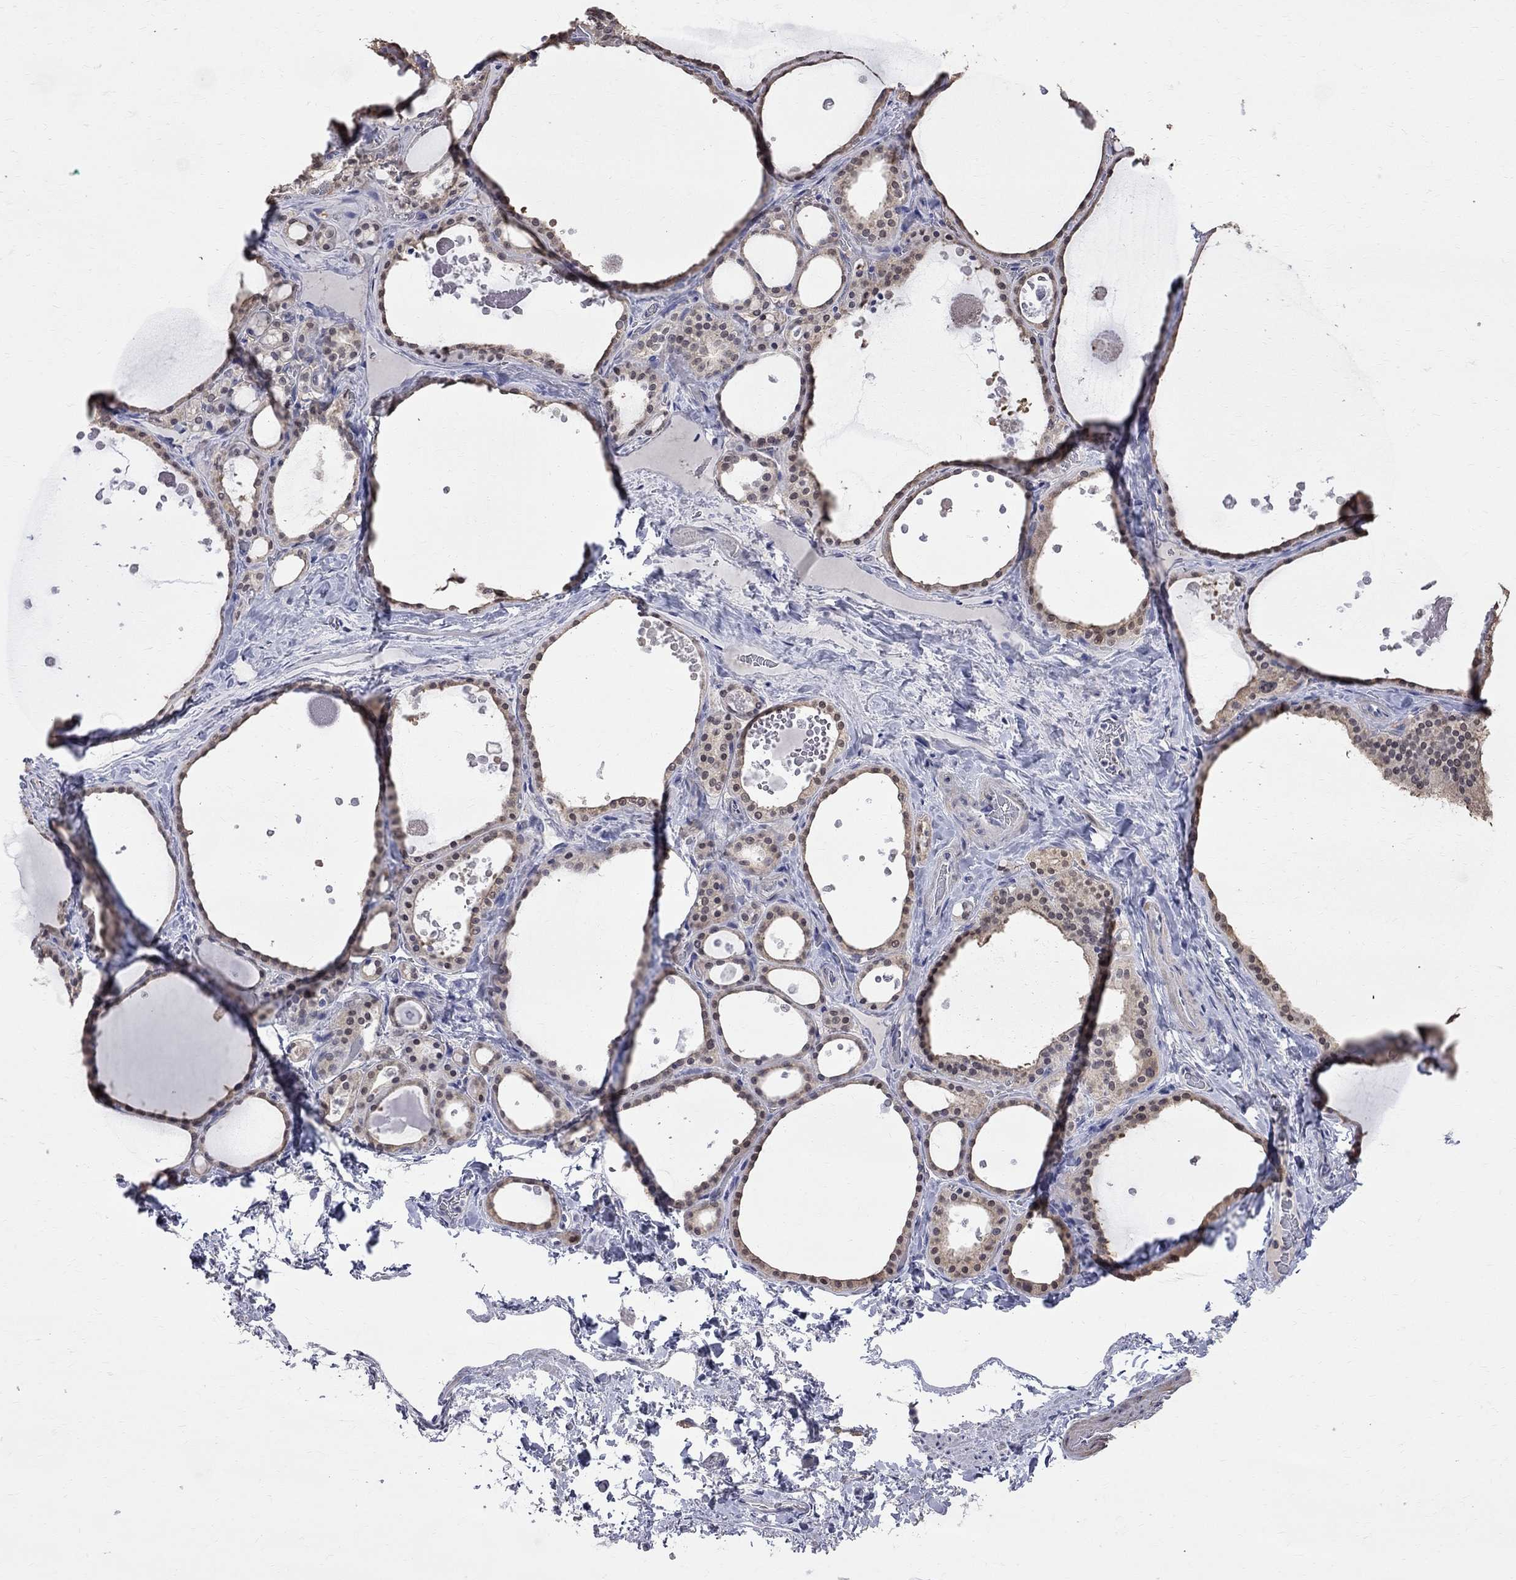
{"staining": {"intensity": "weak", "quantity": "25%-75%", "location": "cytoplasmic/membranous"}, "tissue": "thyroid gland", "cell_type": "Glandular cells", "image_type": "normal", "snomed": [{"axis": "morphology", "description": "Normal tissue, NOS"}, {"axis": "topography", "description": "Thyroid gland"}], "caption": "A histopathology image of thyroid gland stained for a protein shows weak cytoplasmic/membranous brown staining in glandular cells.", "gene": "CKAP2", "patient": {"sex": "male", "age": 63}}